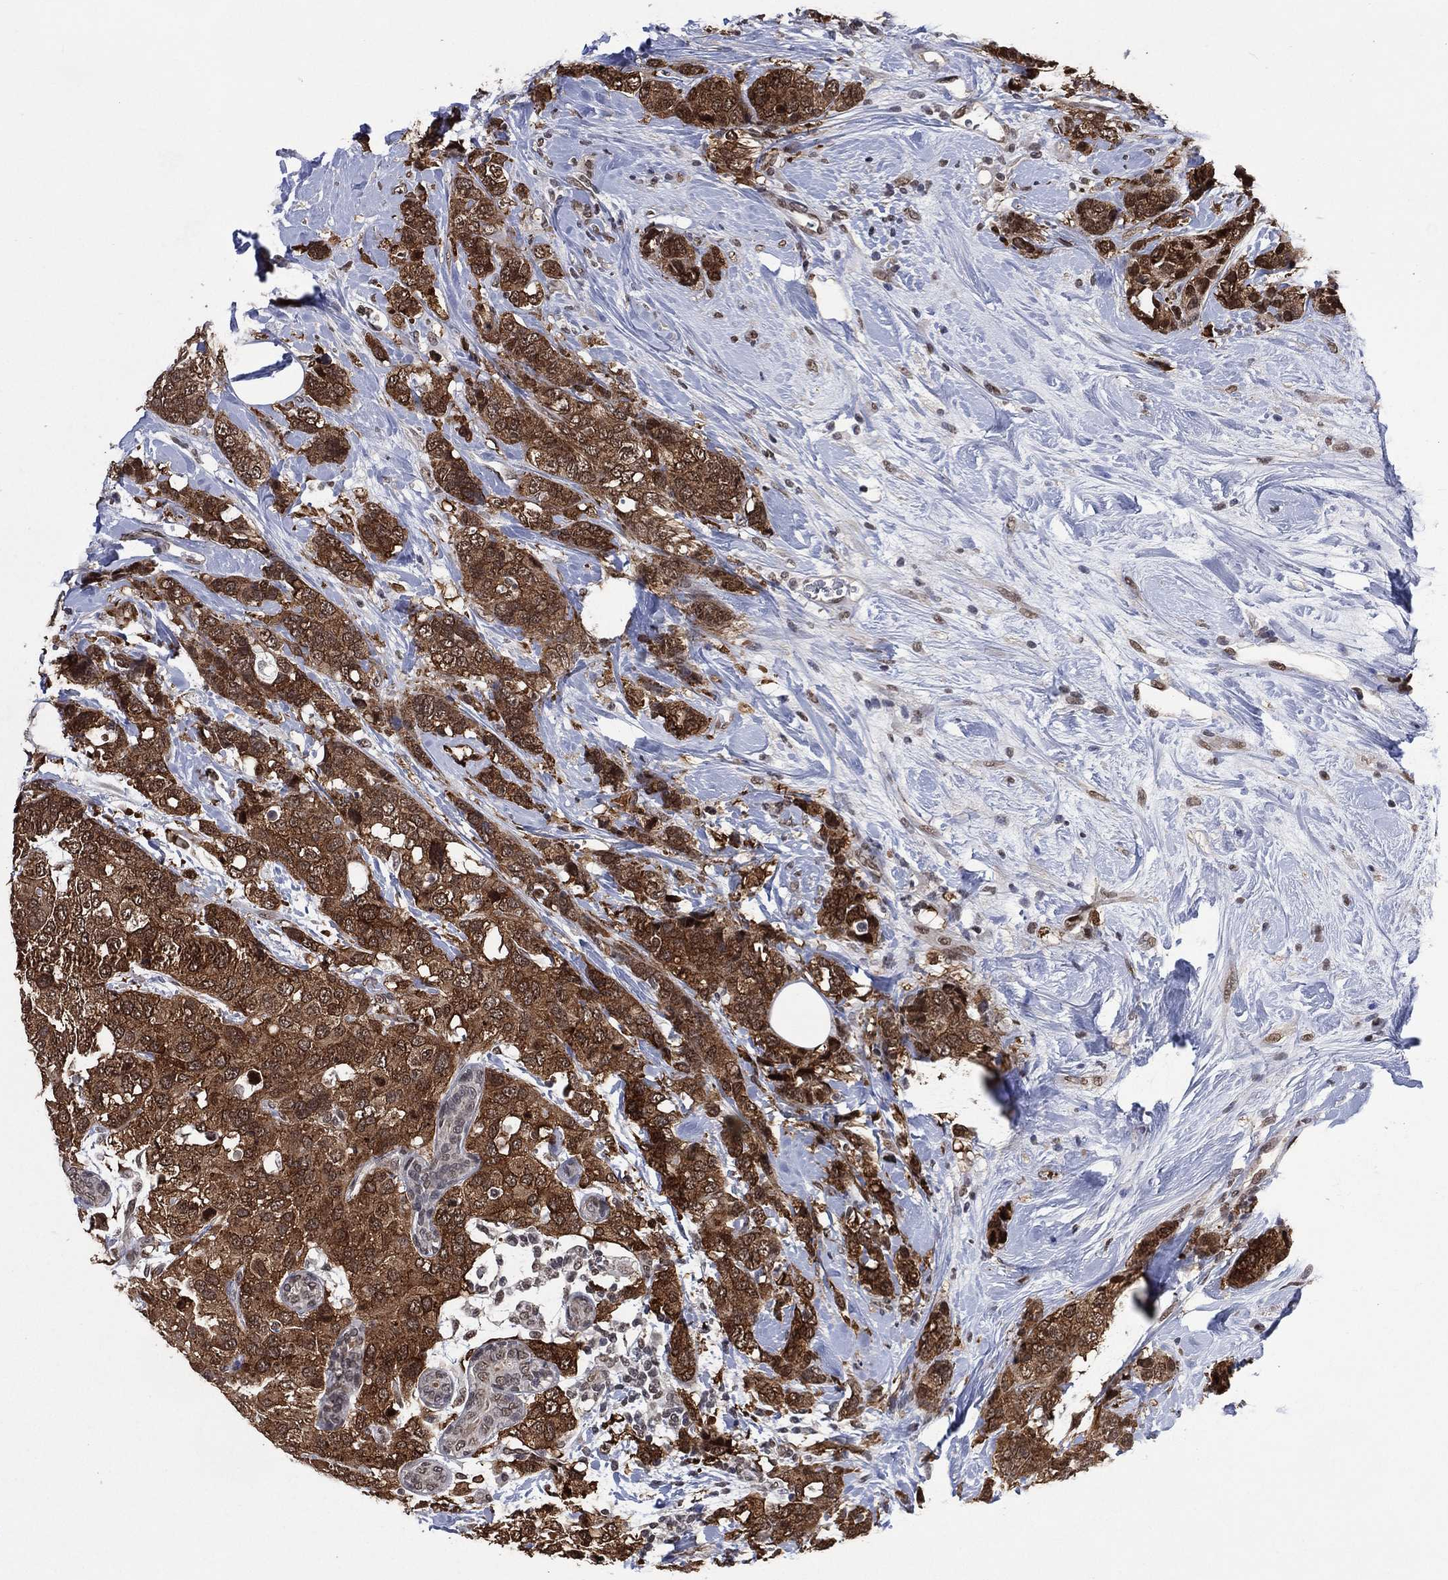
{"staining": {"intensity": "moderate", "quantity": ">75%", "location": "nuclear"}, "tissue": "breast cancer", "cell_type": "Tumor cells", "image_type": "cancer", "snomed": [{"axis": "morphology", "description": "Lobular carcinoma"}, {"axis": "topography", "description": "Breast"}], "caption": "Immunohistochemical staining of human breast lobular carcinoma reveals medium levels of moderate nuclear protein positivity in approximately >75% of tumor cells.", "gene": "EHMT1", "patient": {"sex": "female", "age": 59}}